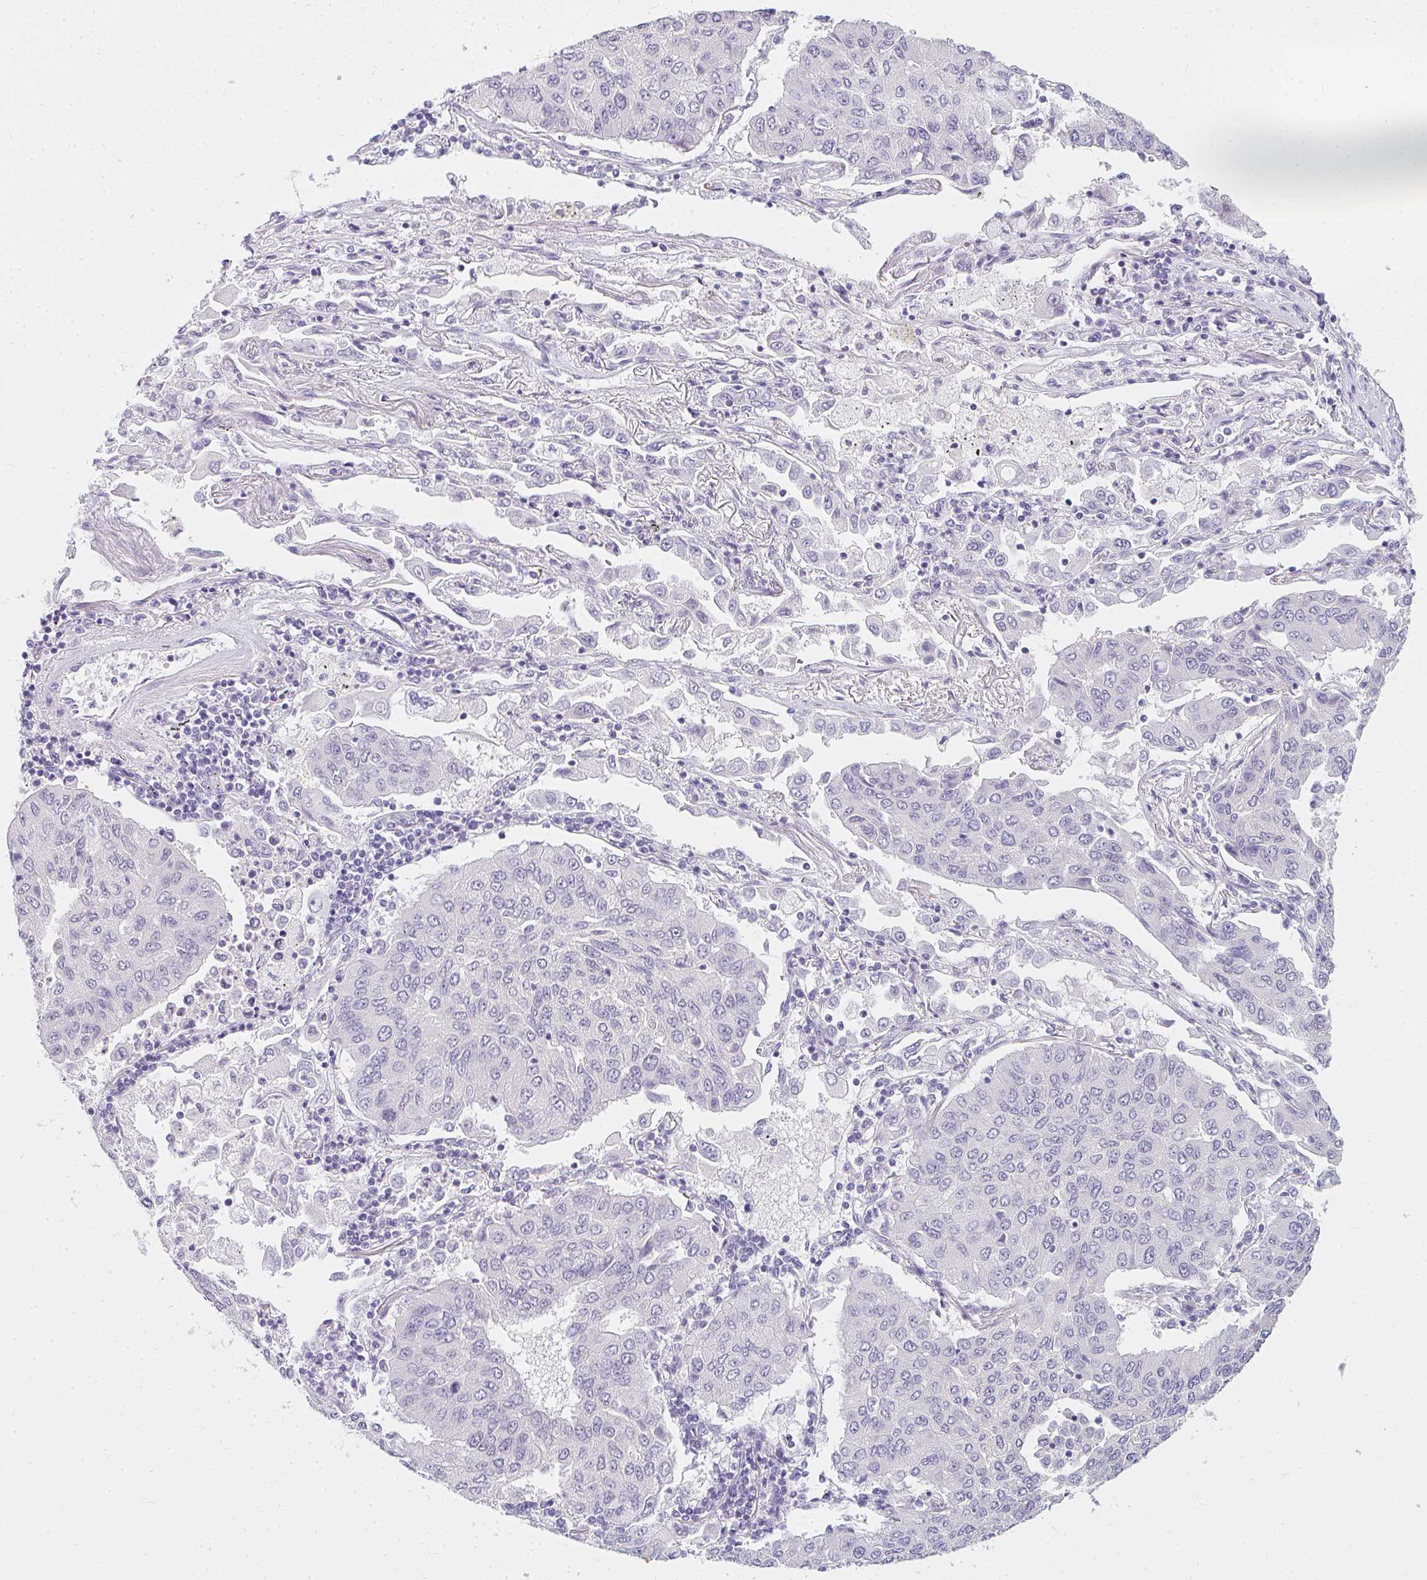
{"staining": {"intensity": "negative", "quantity": "none", "location": "none"}, "tissue": "lung cancer", "cell_type": "Tumor cells", "image_type": "cancer", "snomed": [{"axis": "morphology", "description": "Squamous cell carcinoma, NOS"}, {"axis": "topography", "description": "Lung"}], "caption": "Histopathology image shows no protein expression in tumor cells of lung squamous cell carcinoma tissue.", "gene": "PPP1R3G", "patient": {"sex": "male", "age": 74}}